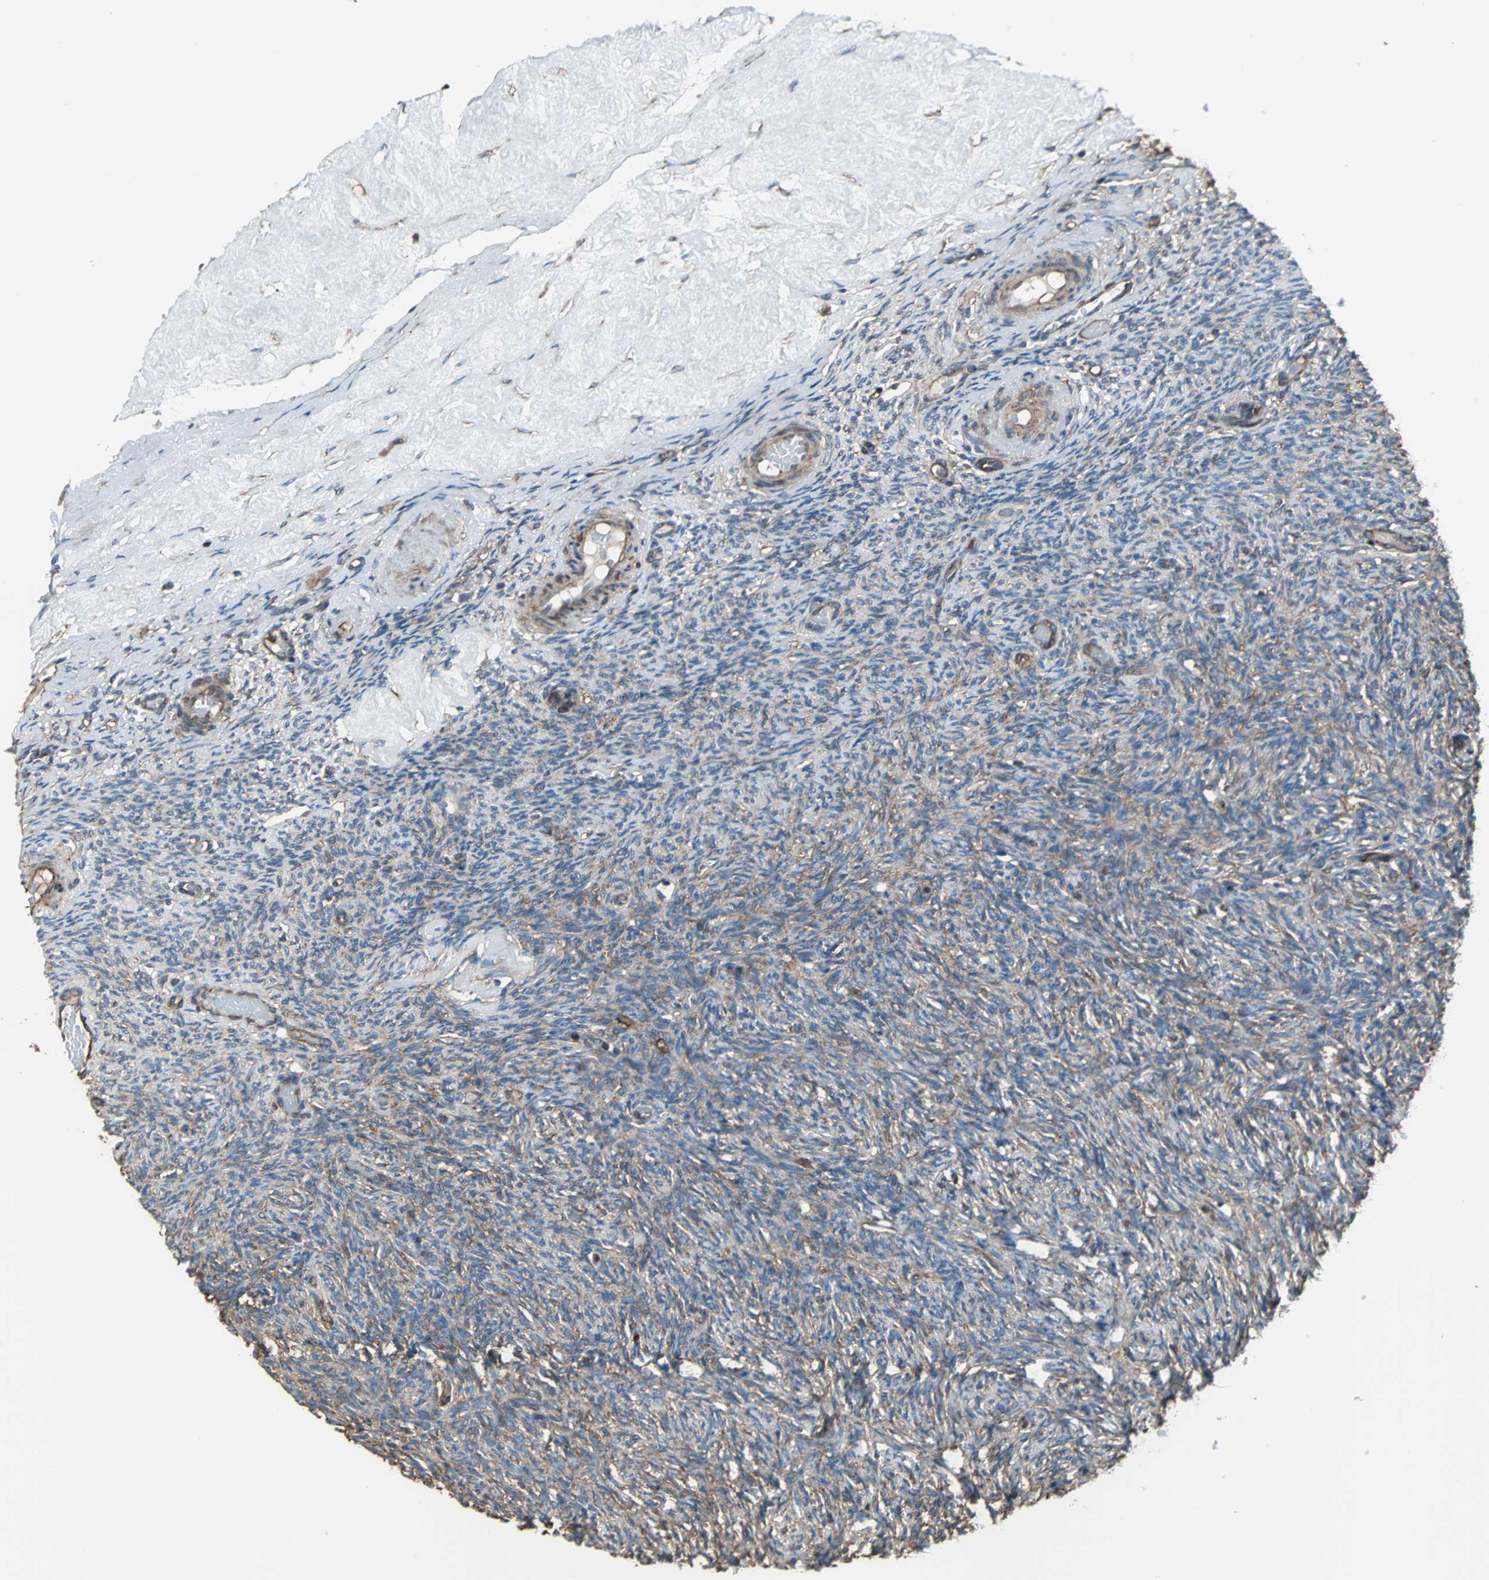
{"staining": {"intensity": "moderate", "quantity": ">75%", "location": "cytoplasmic/membranous"}, "tissue": "ovary", "cell_type": "Follicle cells", "image_type": "normal", "snomed": [{"axis": "morphology", "description": "Normal tissue, NOS"}, {"axis": "topography", "description": "Ovary"}], "caption": "Ovary stained with a protein marker exhibits moderate staining in follicle cells.", "gene": "ACTN1", "patient": {"sex": "female", "age": 60}}